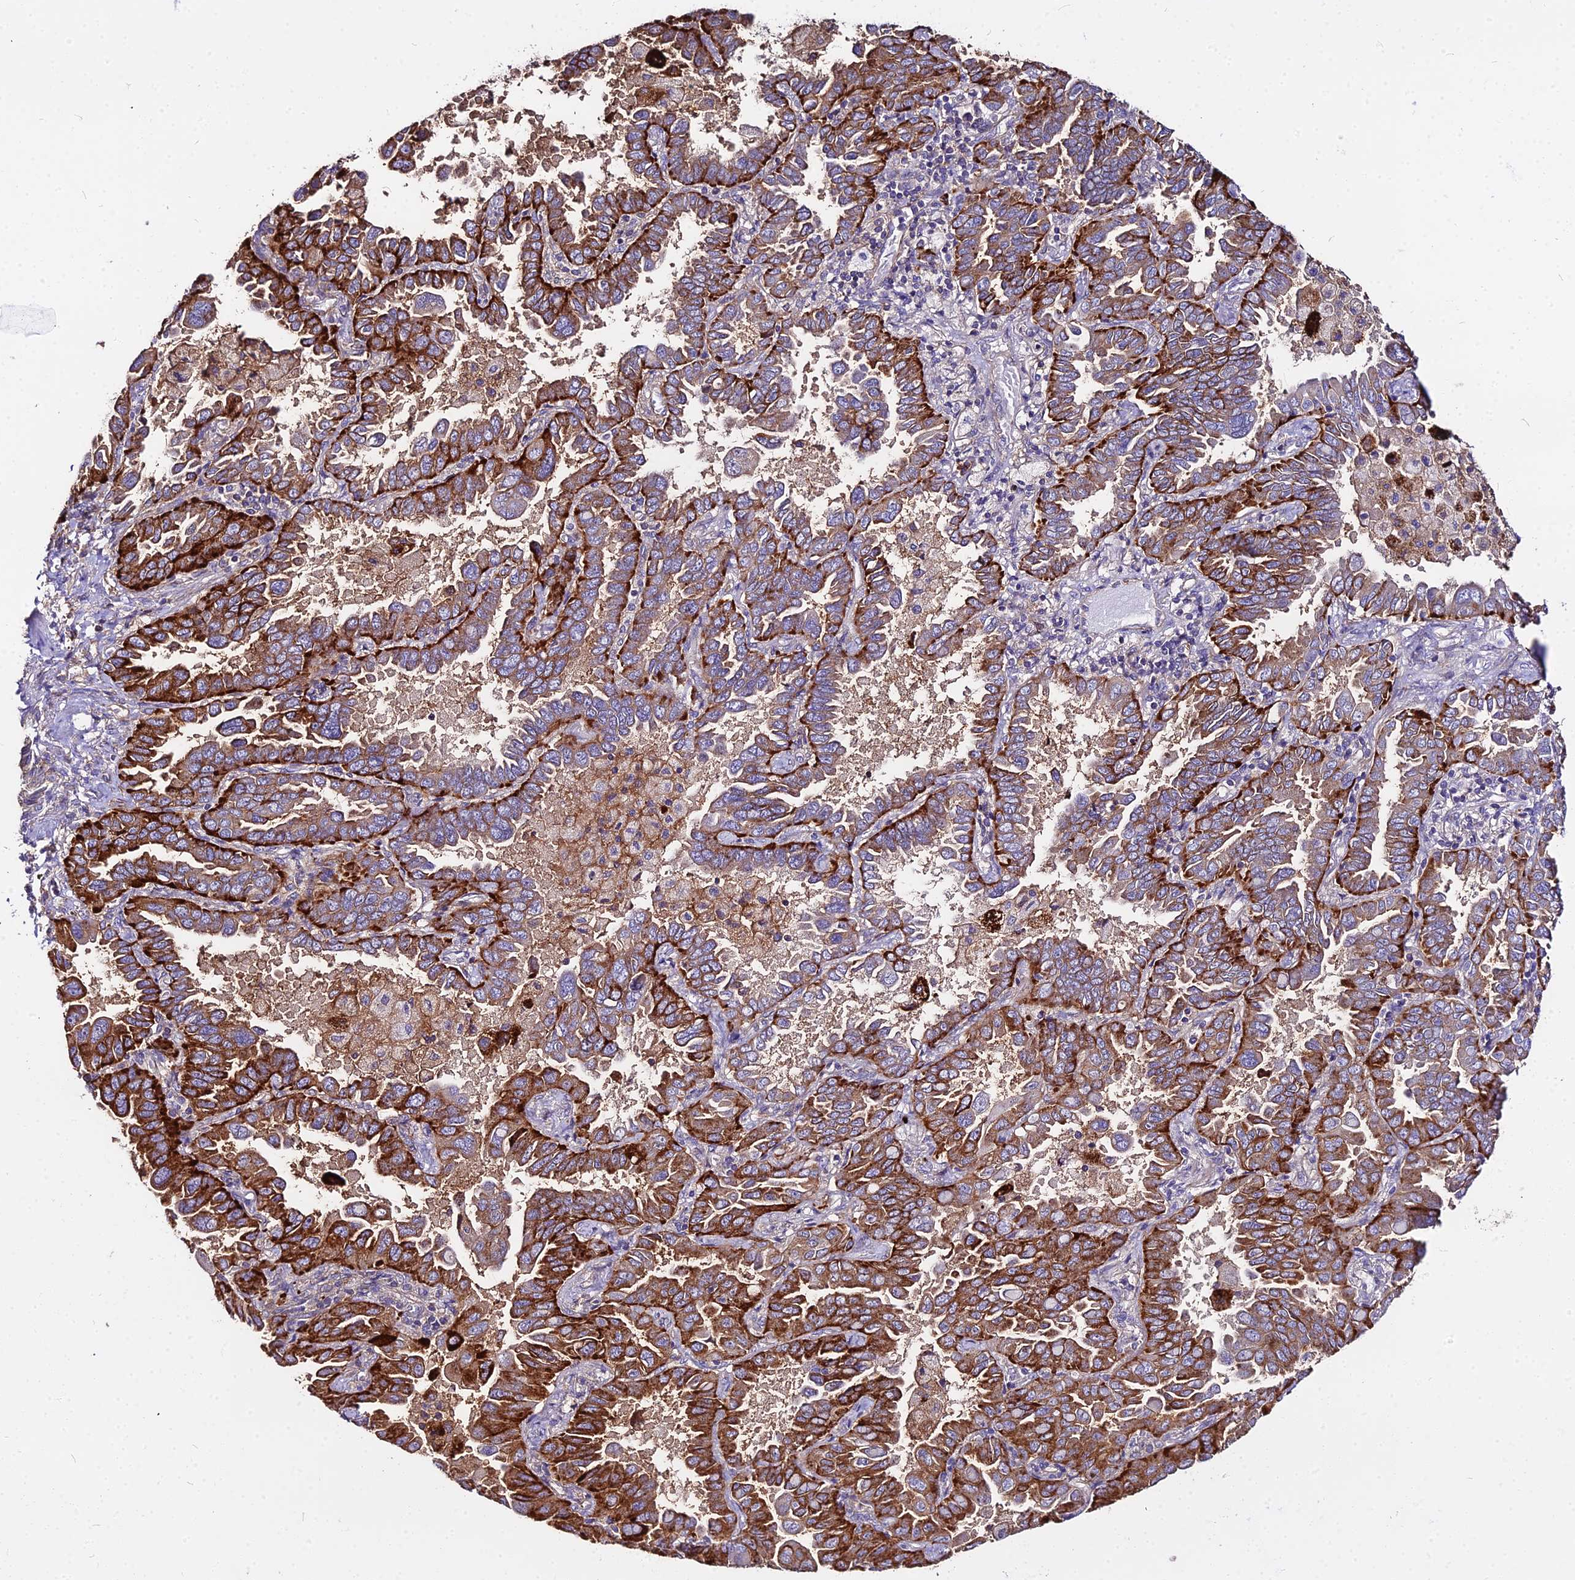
{"staining": {"intensity": "strong", "quantity": "25%-75%", "location": "cytoplasmic/membranous"}, "tissue": "lung cancer", "cell_type": "Tumor cells", "image_type": "cancer", "snomed": [{"axis": "morphology", "description": "Adenocarcinoma, NOS"}, {"axis": "topography", "description": "Lung"}], "caption": "Lung cancer was stained to show a protein in brown. There is high levels of strong cytoplasmic/membranous expression in about 25%-75% of tumor cells.", "gene": "GLYAT", "patient": {"sex": "male", "age": 64}}